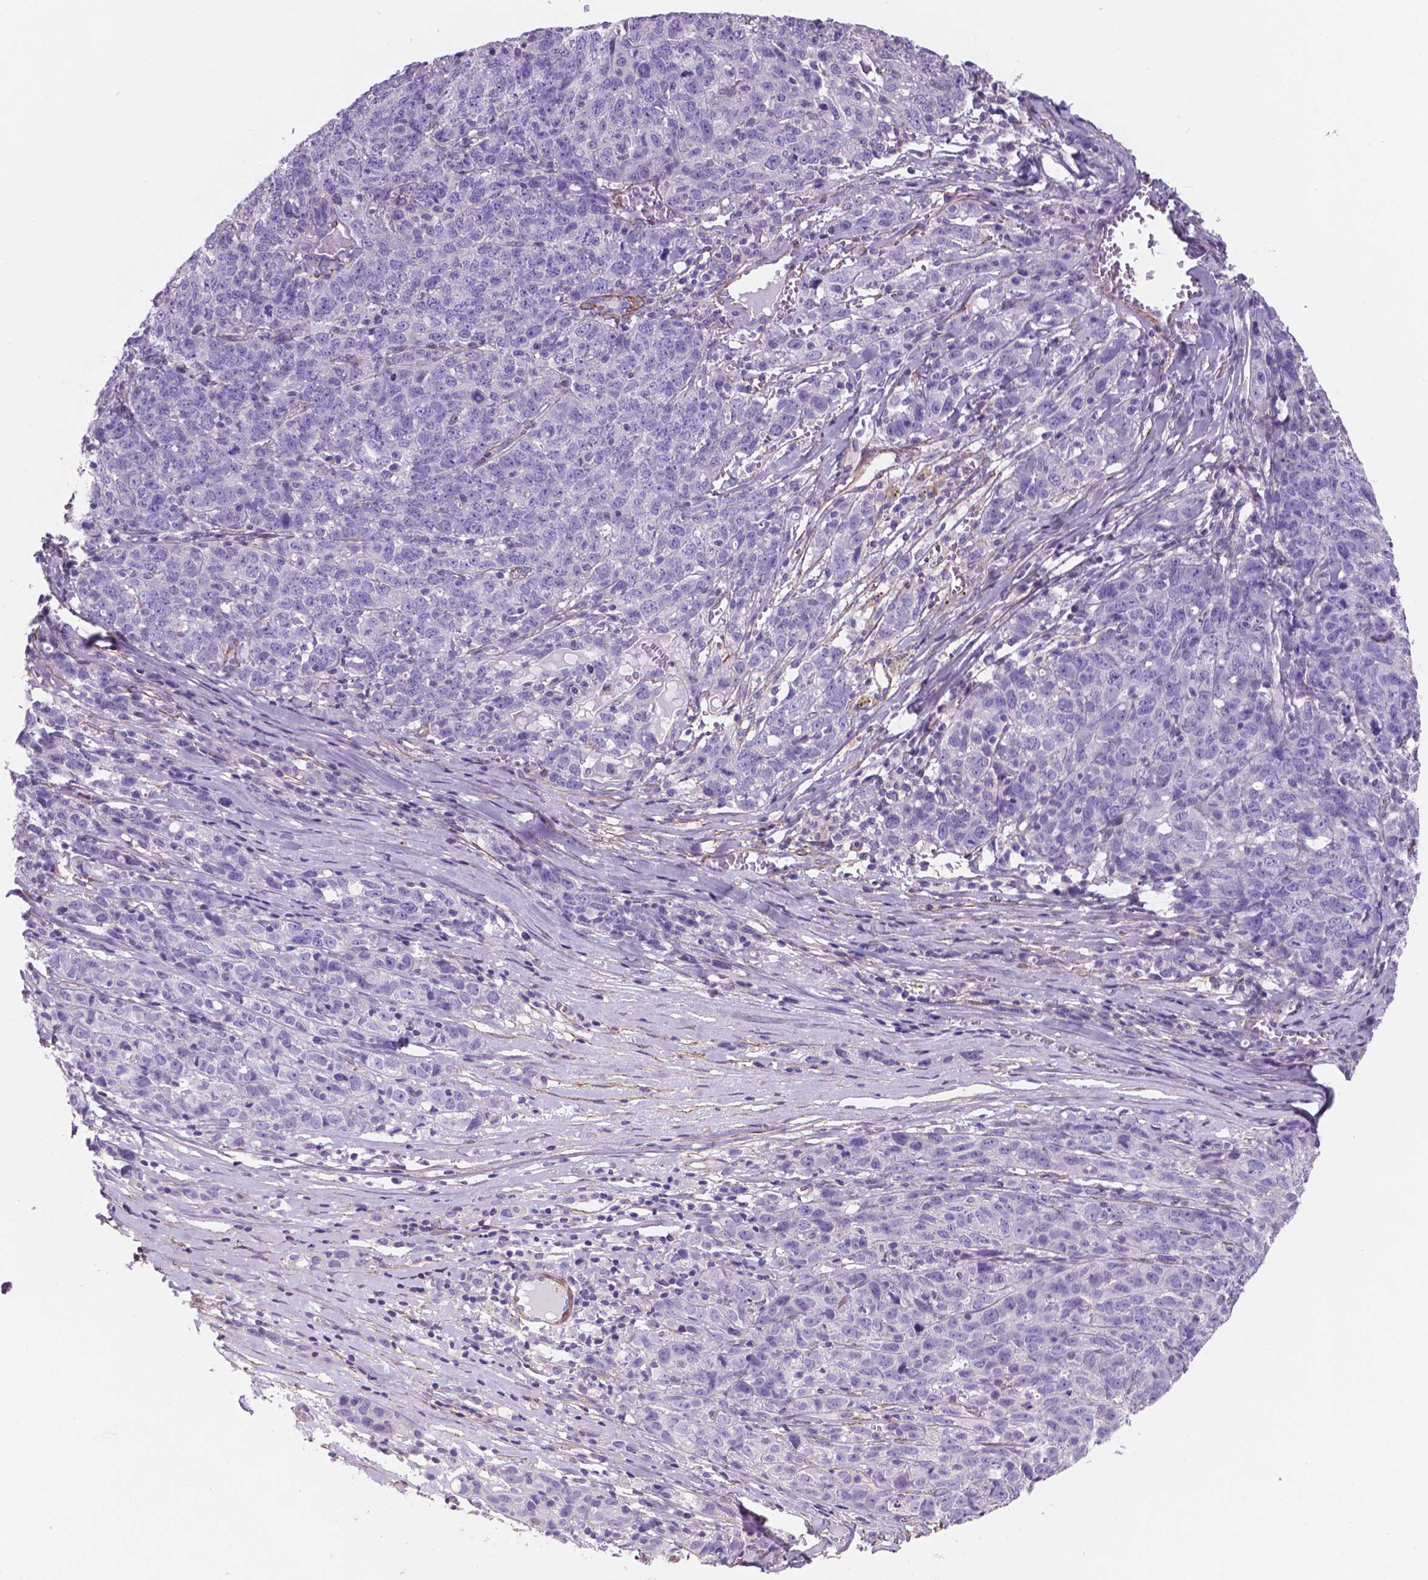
{"staining": {"intensity": "negative", "quantity": "none", "location": "none"}, "tissue": "ovarian cancer", "cell_type": "Tumor cells", "image_type": "cancer", "snomed": [{"axis": "morphology", "description": "Cystadenocarcinoma, serous, NOS"}, {"axis": "topography", "description": "Ovary"}], "caption": "Immunohistochemical staining of ovarian serous cystadenocarcinoma exhibits no significant positivity in tumor cells.", "gene": "TOR2A", "patient": {"sex": "female", "age": 71}}